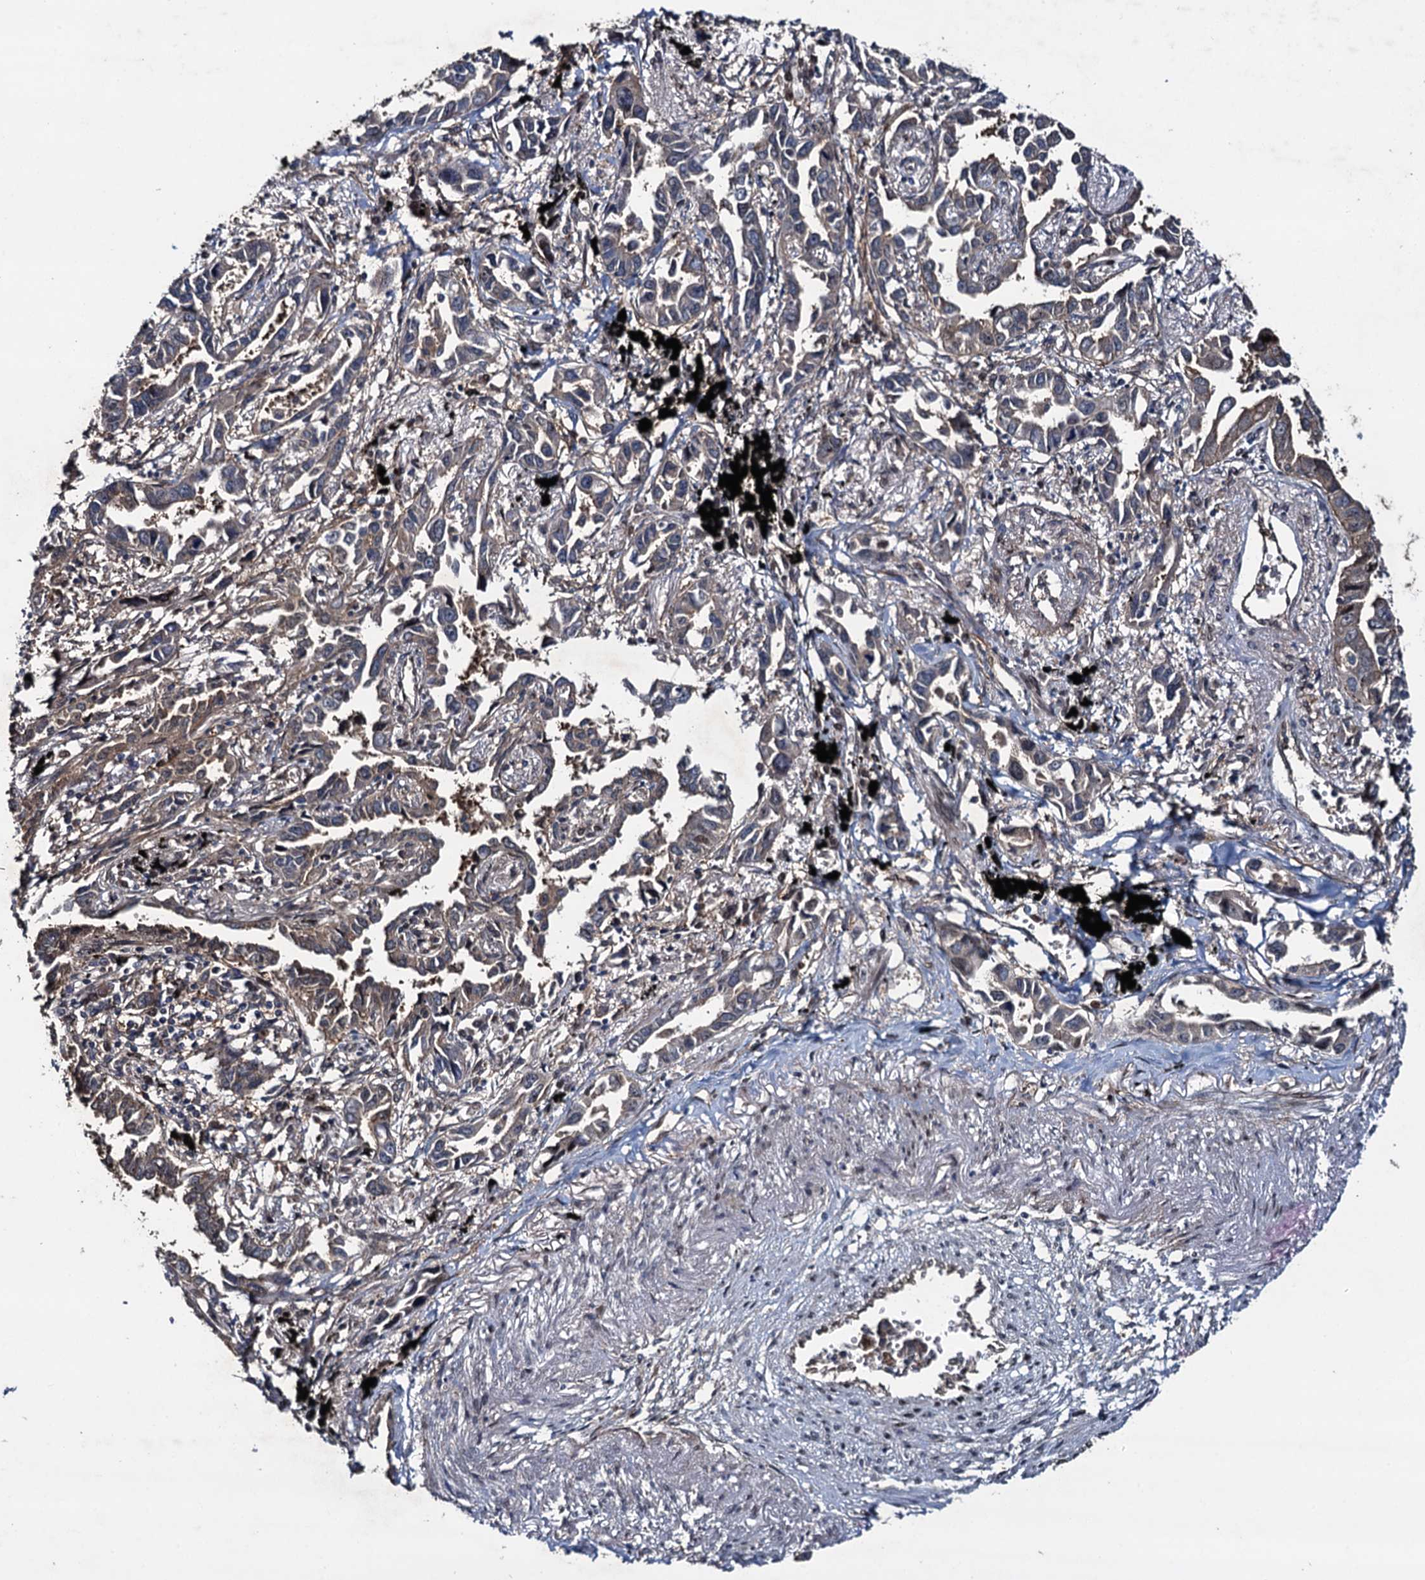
{"staining": {"intensity": "moderate", "quantity": "25%-75%", "location": "cytoplasmic/membranous"}, "tissue": "lung cancer", "cell_type": "Tumor cells", "image_type": "cancer", "snomed": [{"axis": "morphology", "description": "Adenocarcinoma, NOS"}, {"axis": "topography", "description": "Lung"}], "caption": "Immunohistochemical staining of human lung cancer (adenocarcinoma) demonstrates medium levels of moderate cytoplasmic/membranous protein positivity in approximately 25%-75% of tumor cells.", "gene": "RHOBTB1", "patient": {"sex": "male", "age": 67}}